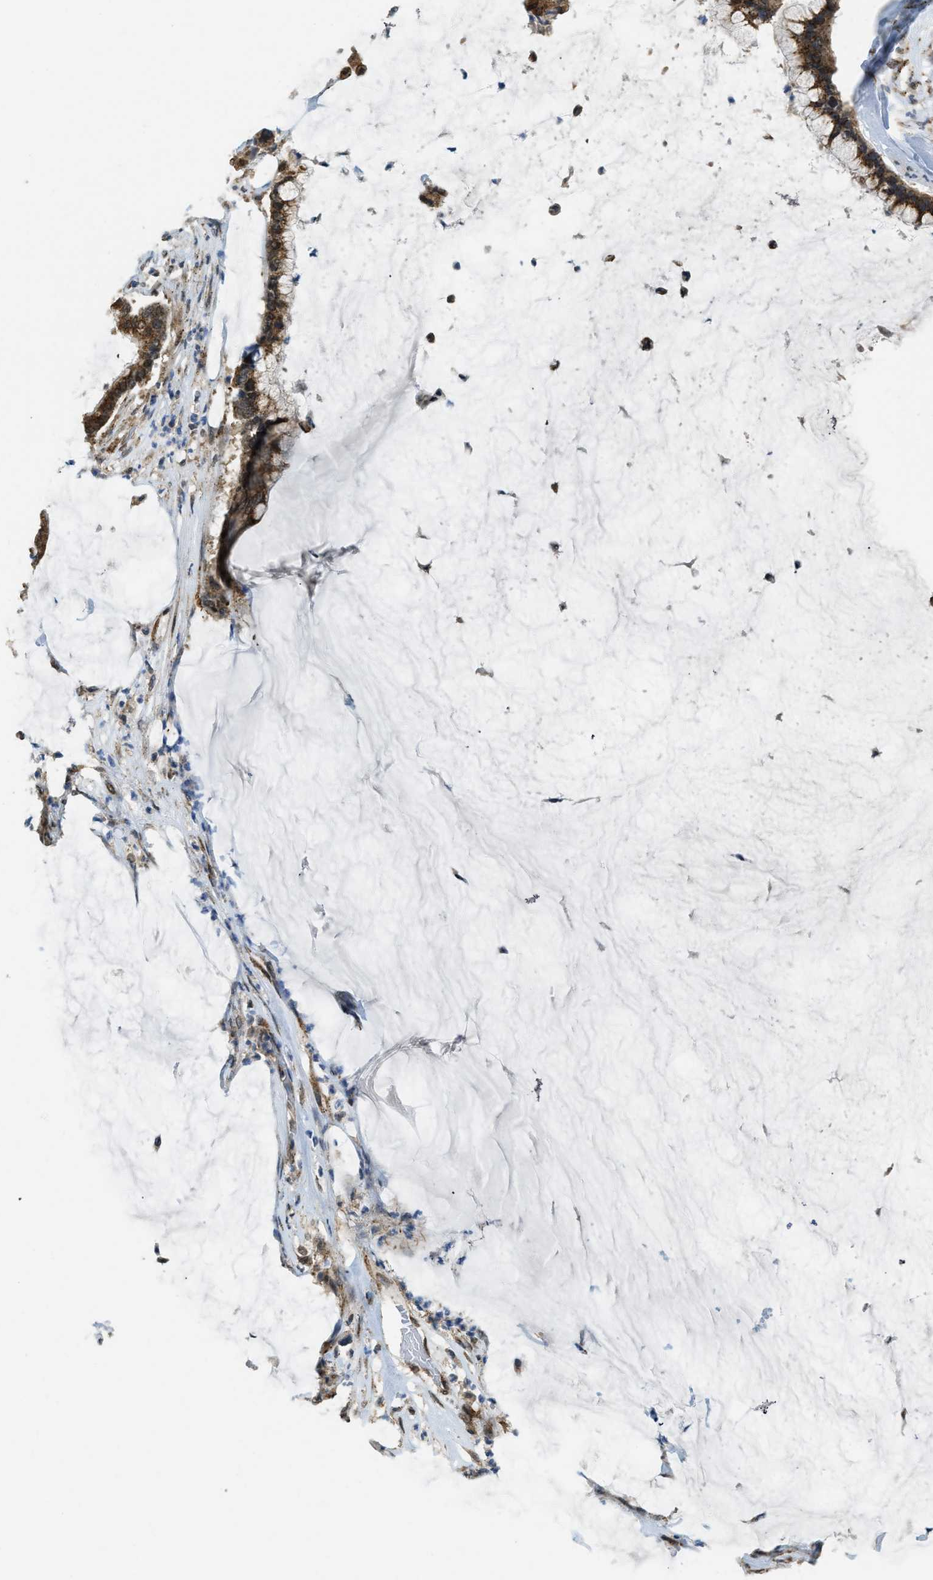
{"staining": {"intensity": "moderate", "quantity": ">75%", "location": "cytoplasmic/membranous"}, "tissue": "pancreatic cancer", "cell_type": "Tumor cells", "image_type": "cancer", "snomed": [{"axis": "morphology", "description": "Adenocarcinoma, NOS"}, {"axis": "topography", "description": "Pancreas"}], "caption": "There is medium levels of moderate cytoplasmic/membranous positivity in tumor cells of pancreatic cancer (adenocarcinoma), as demonstrated by immunohistochemical staining (brown color).", "gene": "IPO7", "patient": {"sex": "male", "age": 41}}